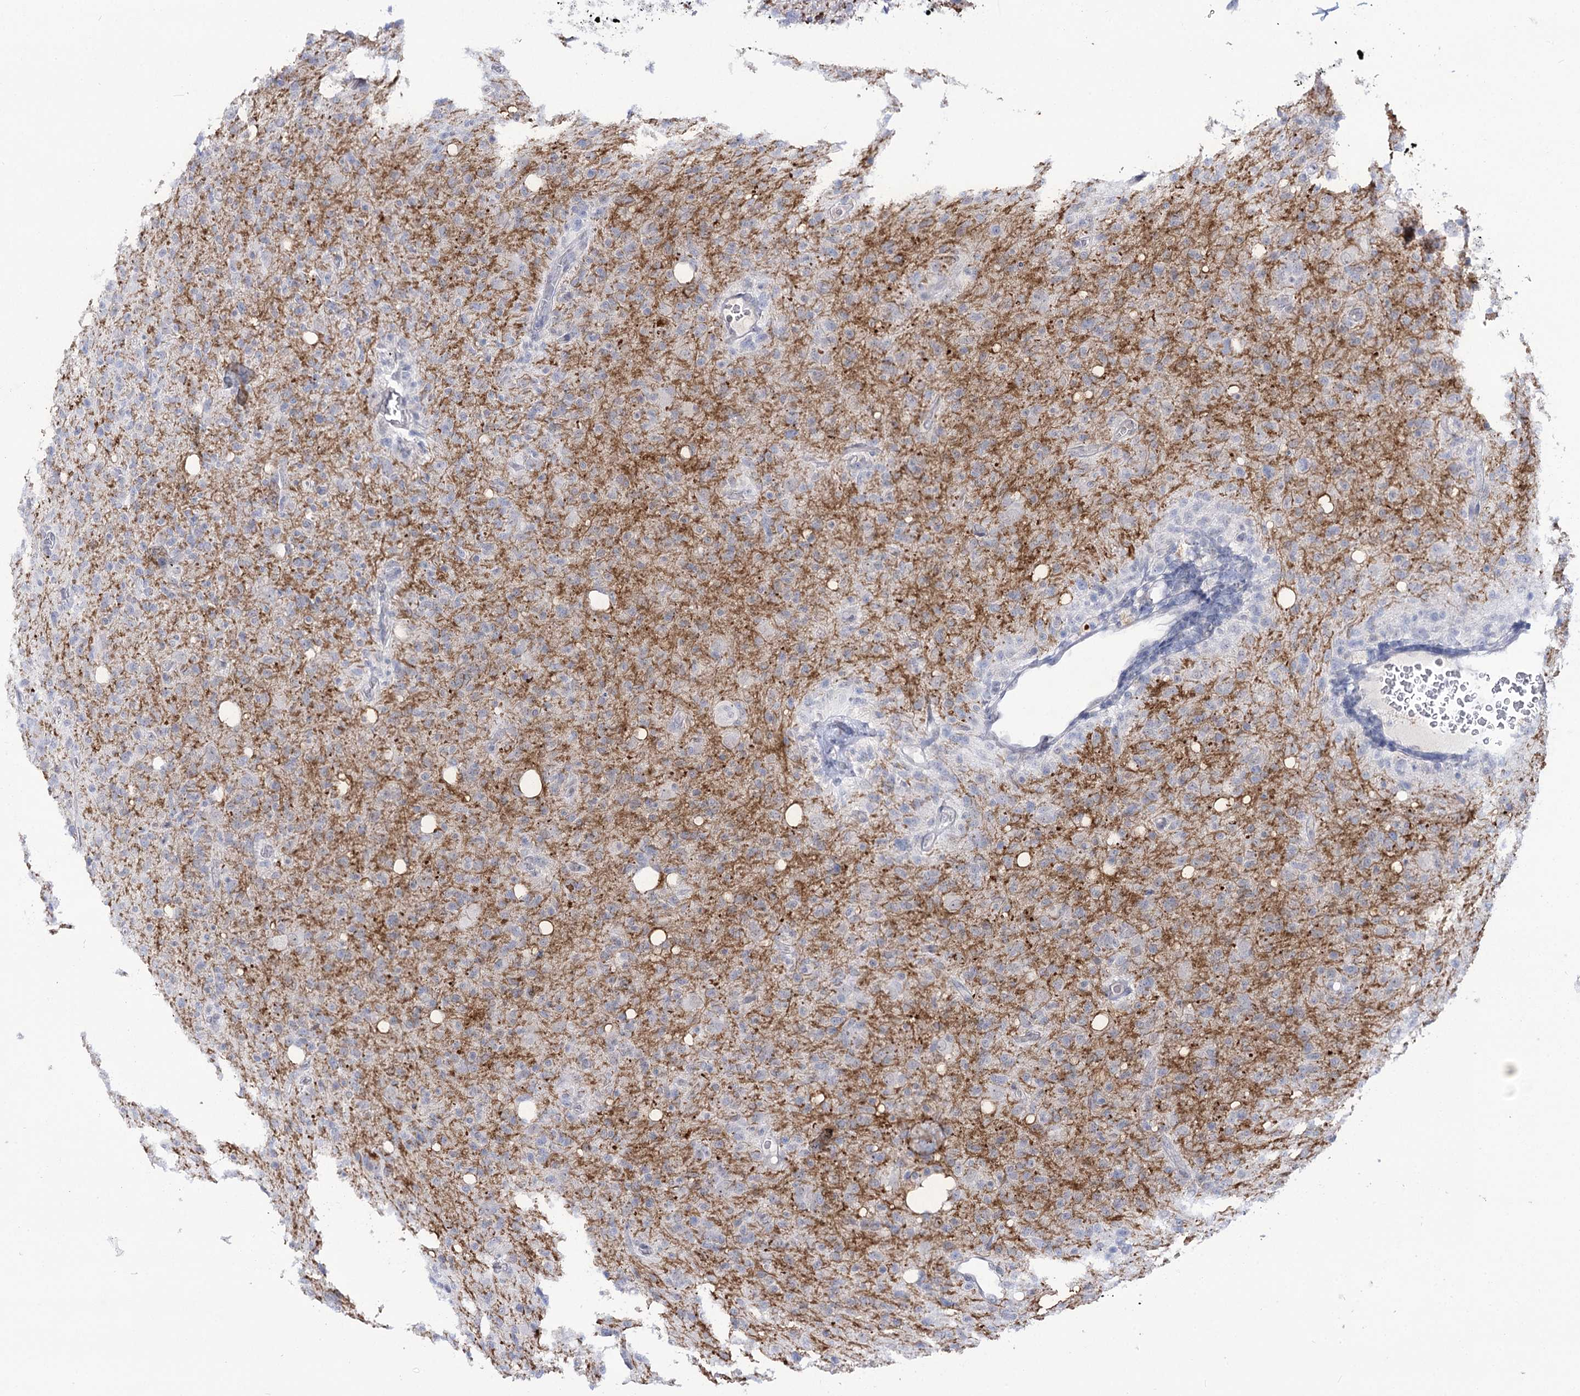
{"staining": {"intensity": "negative", "quantity": "none", "location": "none"}, "tissue": "glioma", "cell_type": "Tumor cells", "image_type": "cancer", "snomed": [{"axis": "morphology", "description": "Glioma, malignant, High grade"}, {"axis": "topography", "description": "Brain"}], "caption": "A micrograph of human glioma is negative for staining in tumor cells.", "gene": "ATP10B", "patient": {"sex": "female", "age": 57}}